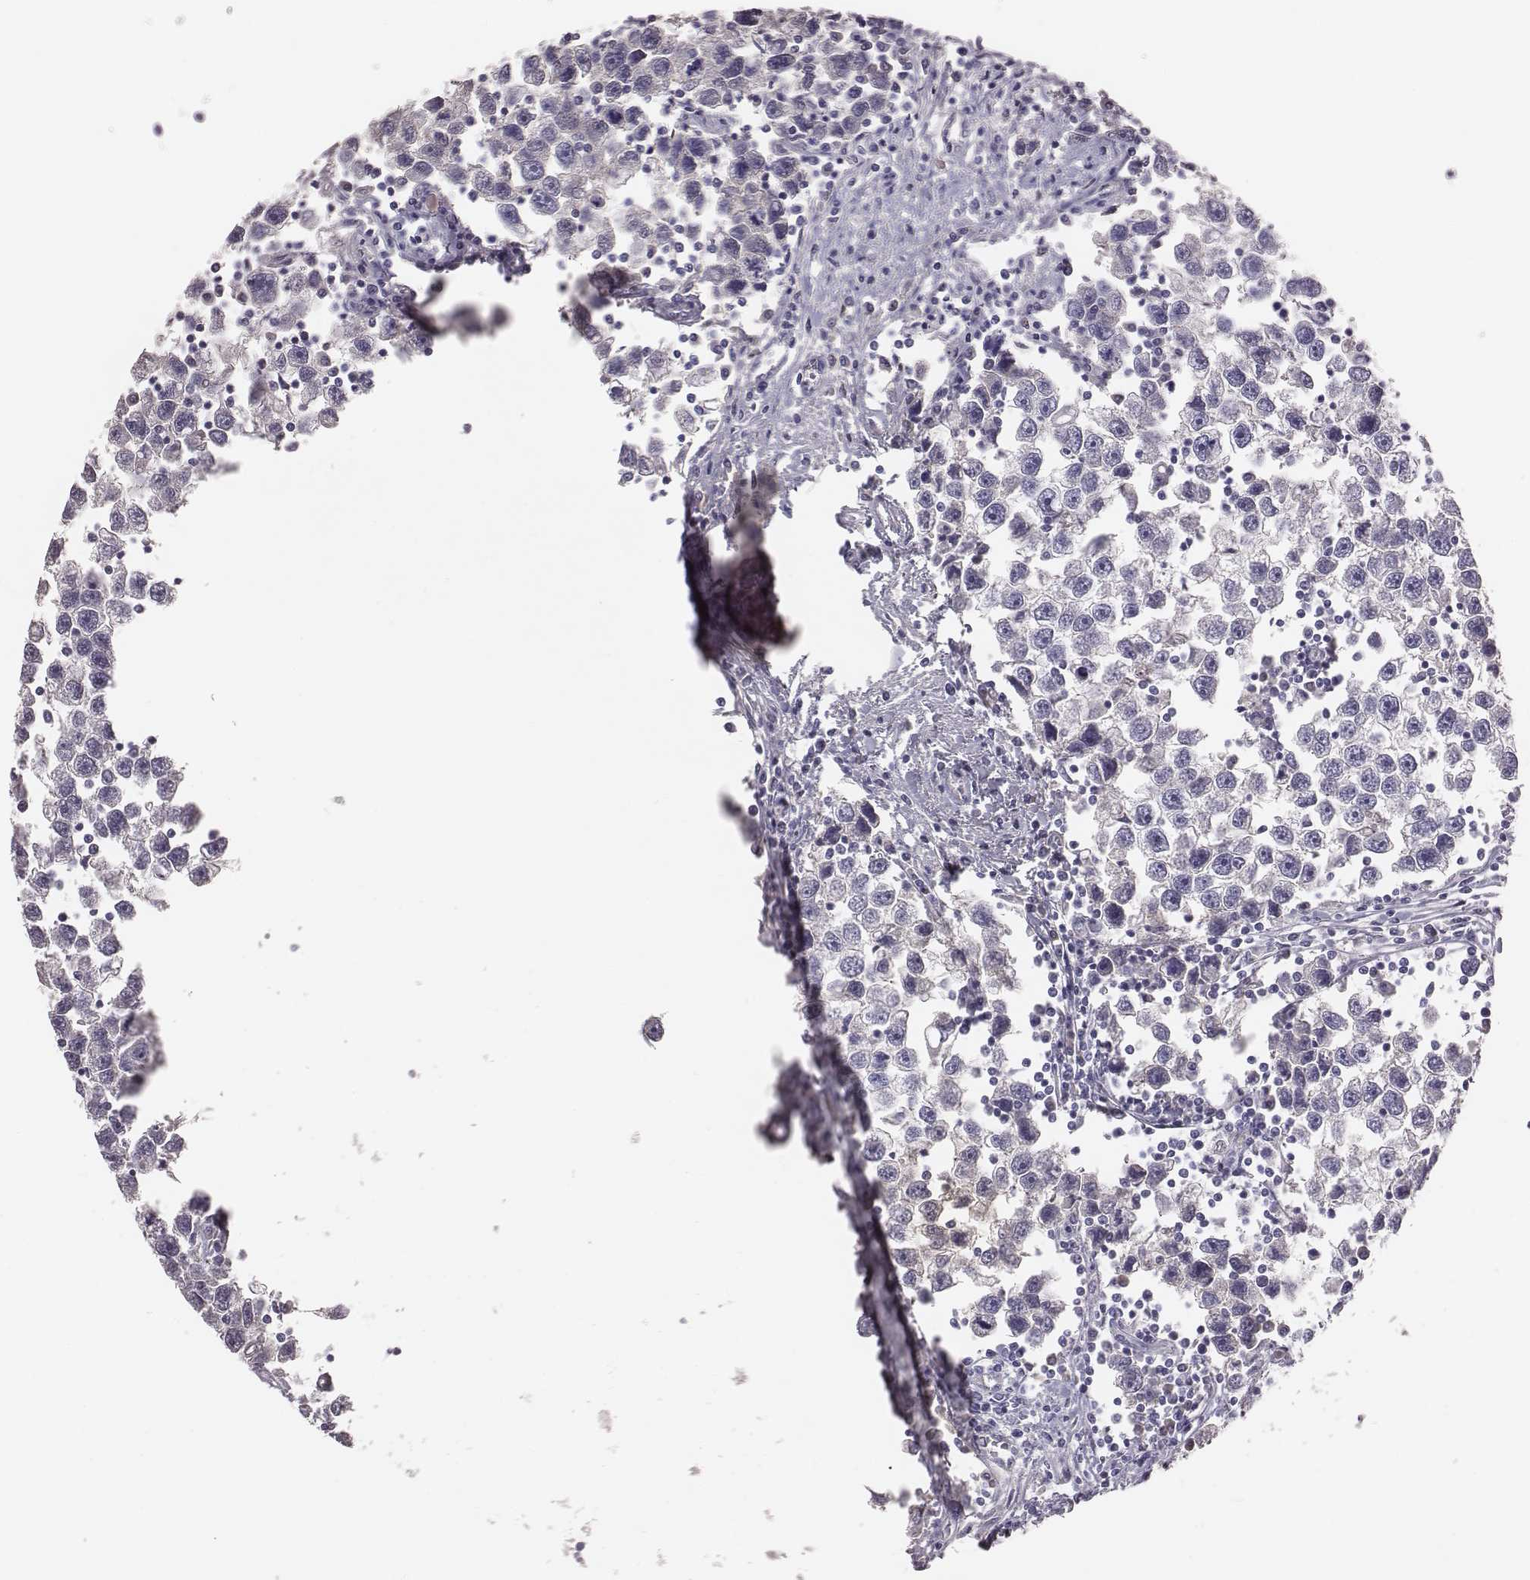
{"staining": {"intensity": "negative", "quantity": "none", "location": "none"}, "tissue": "testis cancer", "cell_type": "Tumor cells", "image_type": "cancer", "snomed": [{"axis": "morphology", "description": "Seminoma, NOS"}, {"axis": "topography", "description": "Testis"}], "caption": "Immunohistochemical staining of human testis seminoma displays no significant positivity in tumor cells. (DAB (3,3'-diaminobenzidine) immunohistochemistry with hematoxylin counter stain).", "gene": "EN1", "patient": {"sex": "male", "age": 30}}